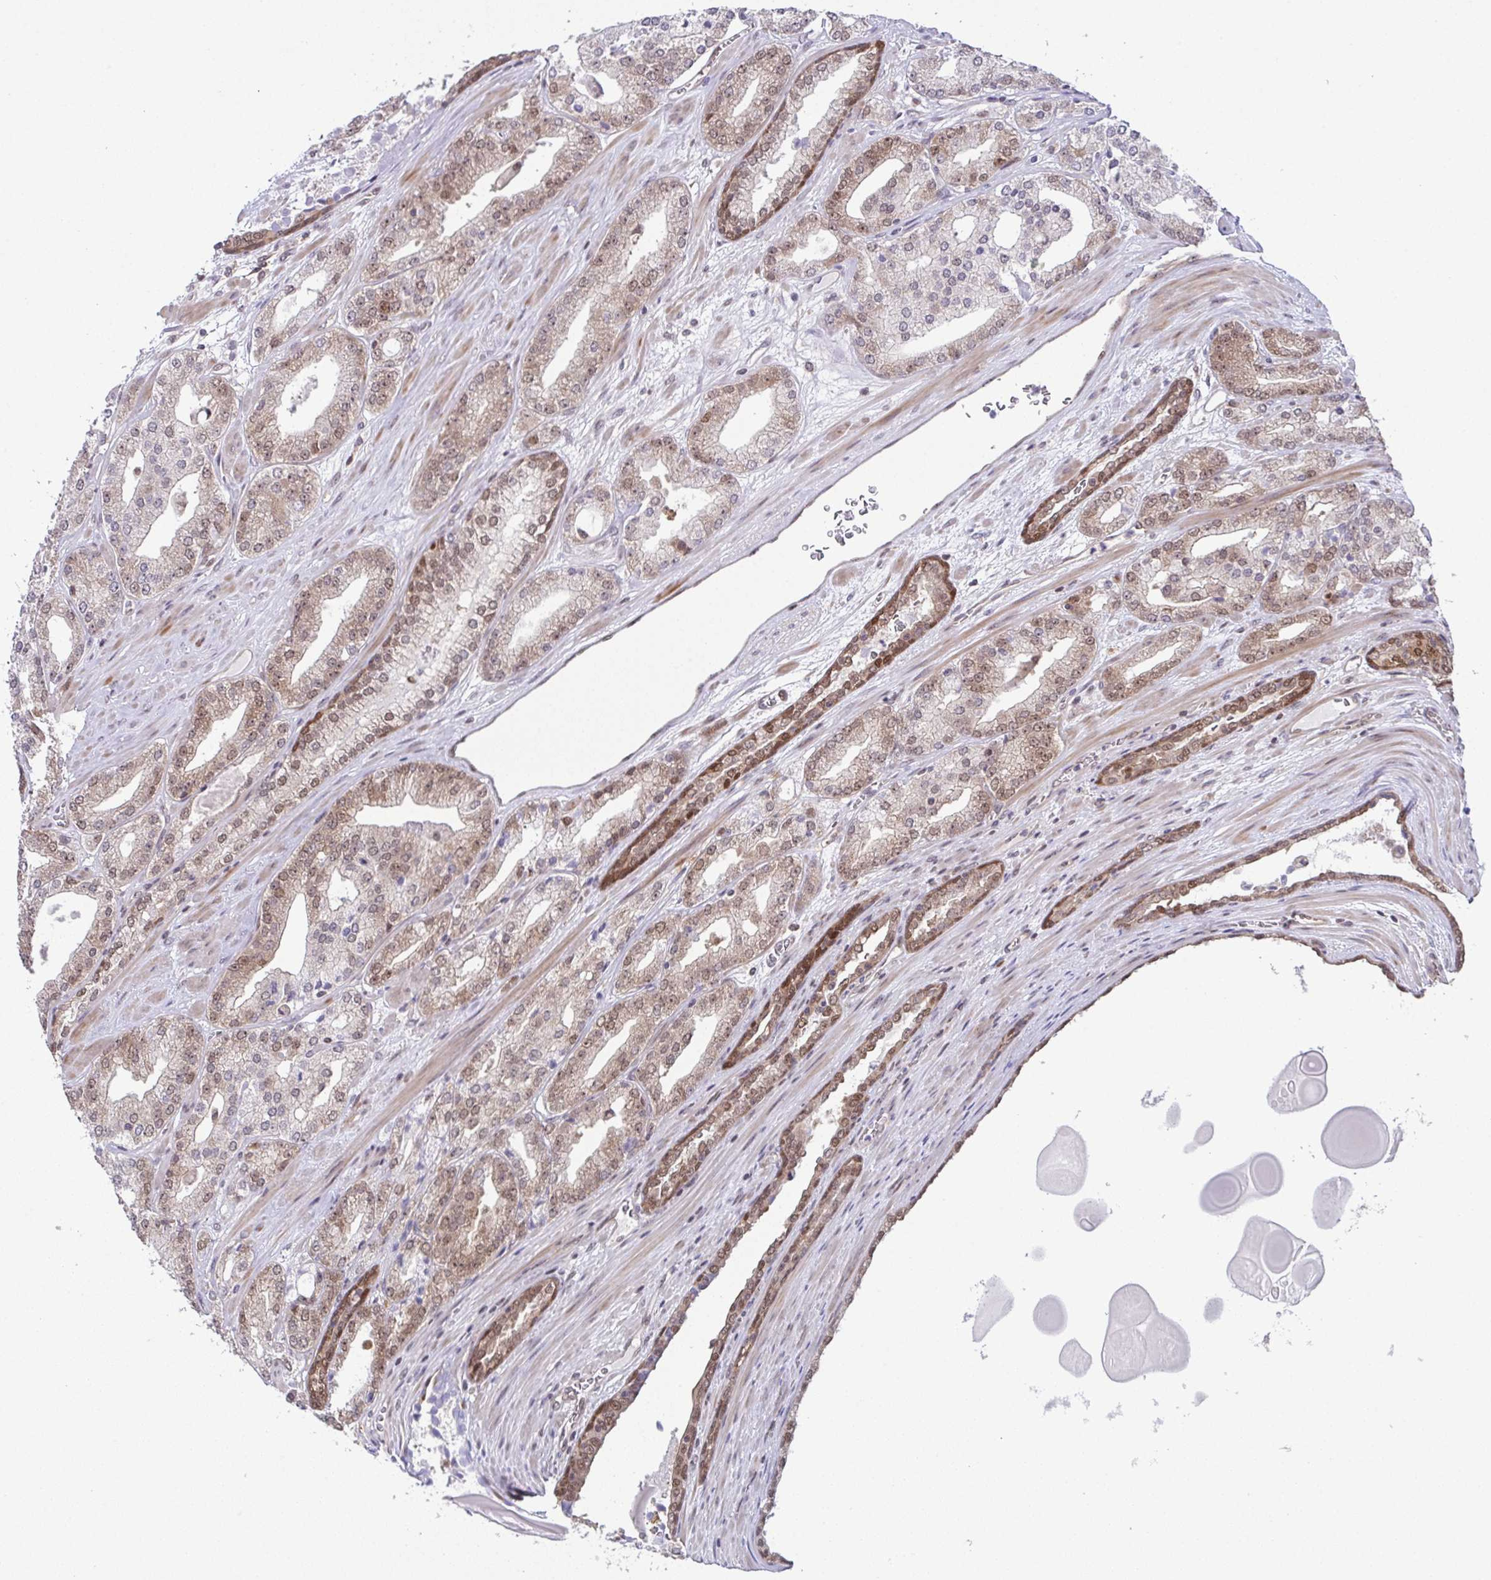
{"staining": {"intensity": "weak", "quantity": "25%-75%", "location": "cytoplasmic/membranous,nuclear"}, "tissue": "prostate cancer", "cell_type": "Tumor cells", "image_type": "cancer", "snomed": [{"axis": "morphology", "description": "Adenocarcinoma, High grade"}, {"axis": "topography", "description": "Prostate"}], "caption": "There is low levels of weak cytoplasmic/membranous and nuclear positivity in tumor cells of prostate cancer, as demonstrated by immunohistochemical staining (brown color).", "gene": "DNAJB1", "patient": {"sex": "male", "age": 64}}